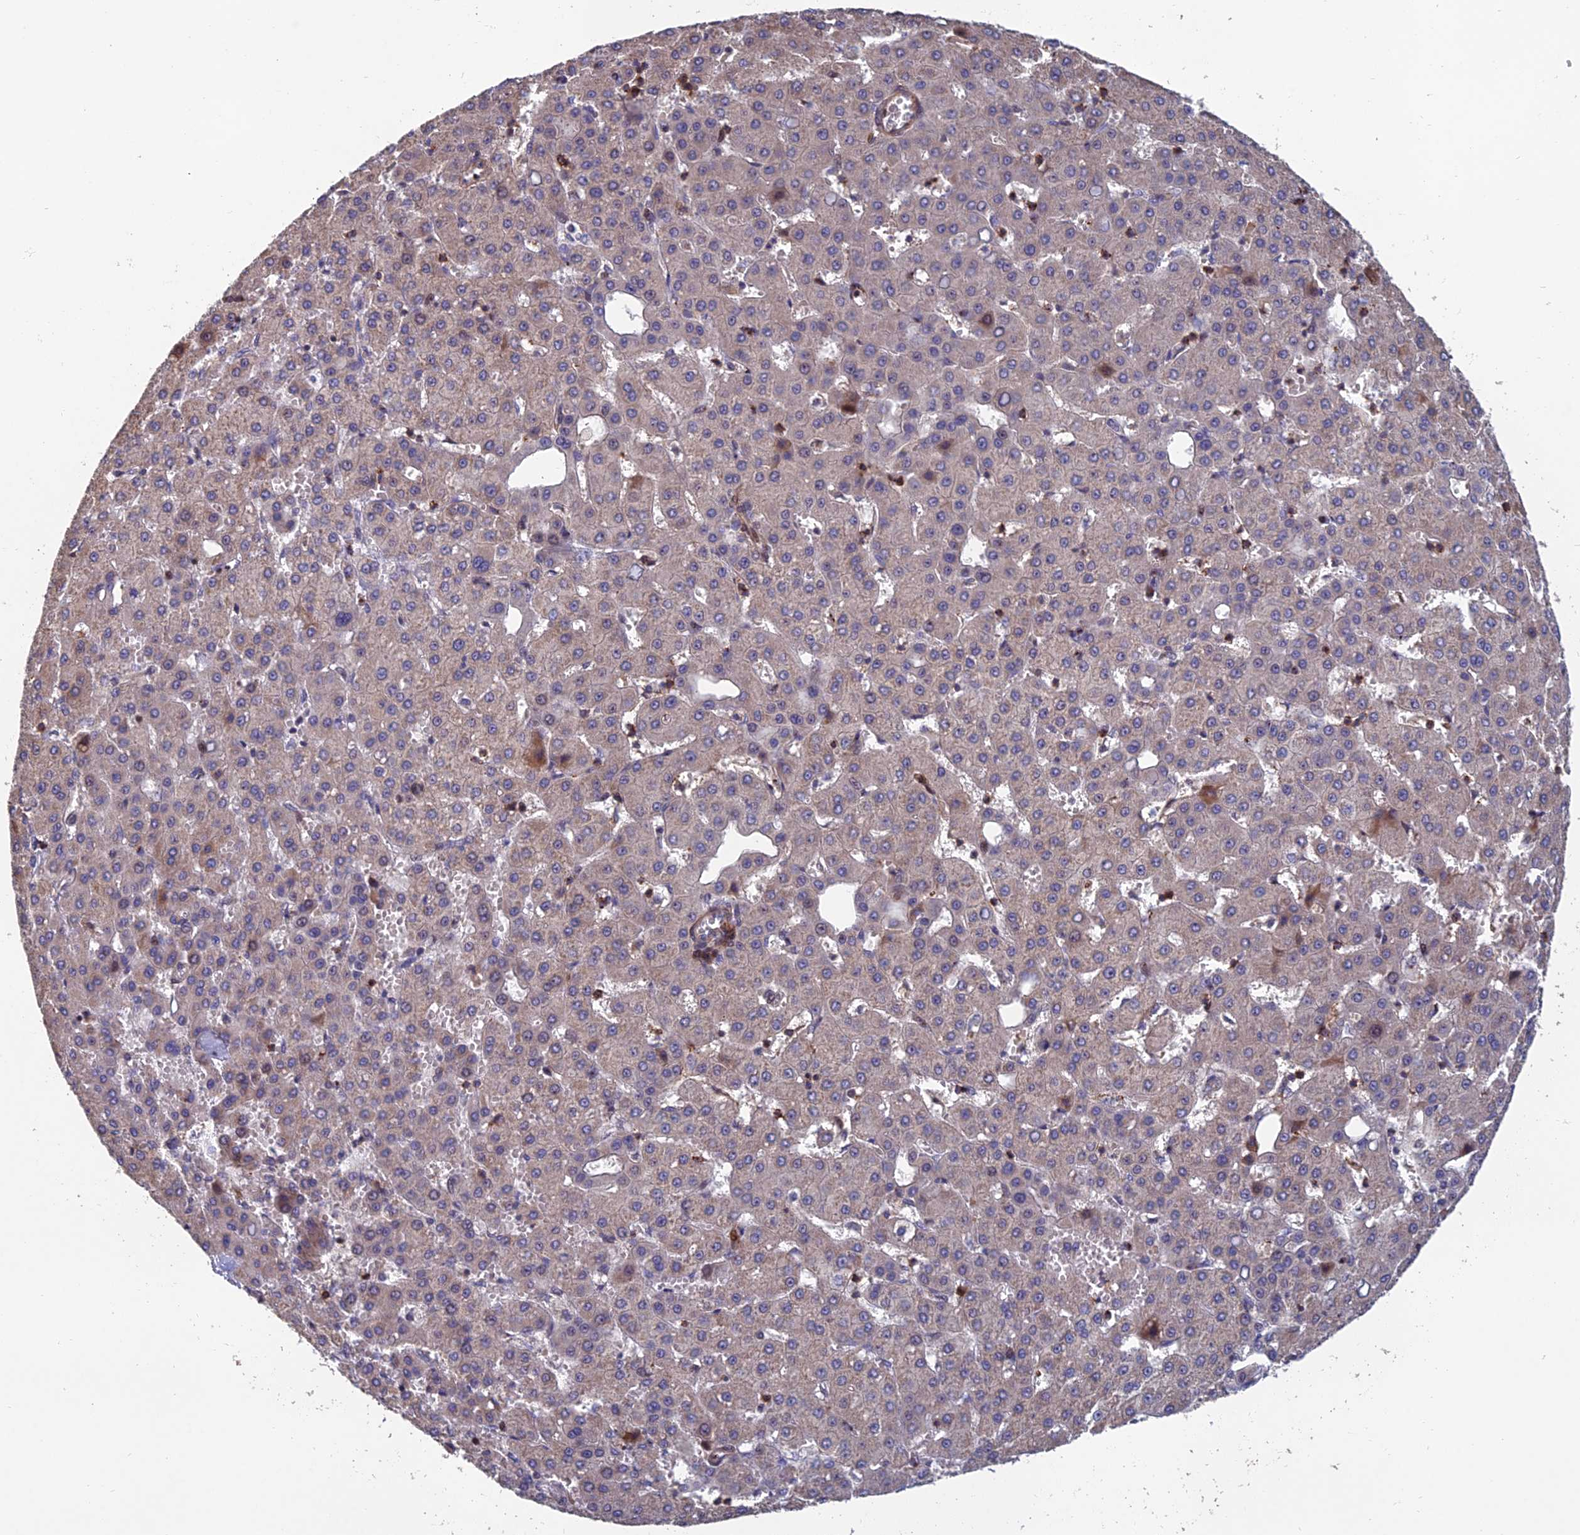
{"staining": {"intensity": "negative", "quantity": "none", "location": "none"}, "tissue": "liver cancer", "cell_type": "Tumor cells", "image_type": "cancer", "snomed": [{"axis": "morphology", "description": "Carcinoma, Hepatocellular, NOS"}, {"axis": "topography", "description": "Liver"}], "caption": "DAB immunohistochemical staining of human hepatocellular carcinoma (liver) demonstrates no significant expression in tumor cells.", "gene": "C15orf62", "patient": {"sex": "male", "age": 47}}